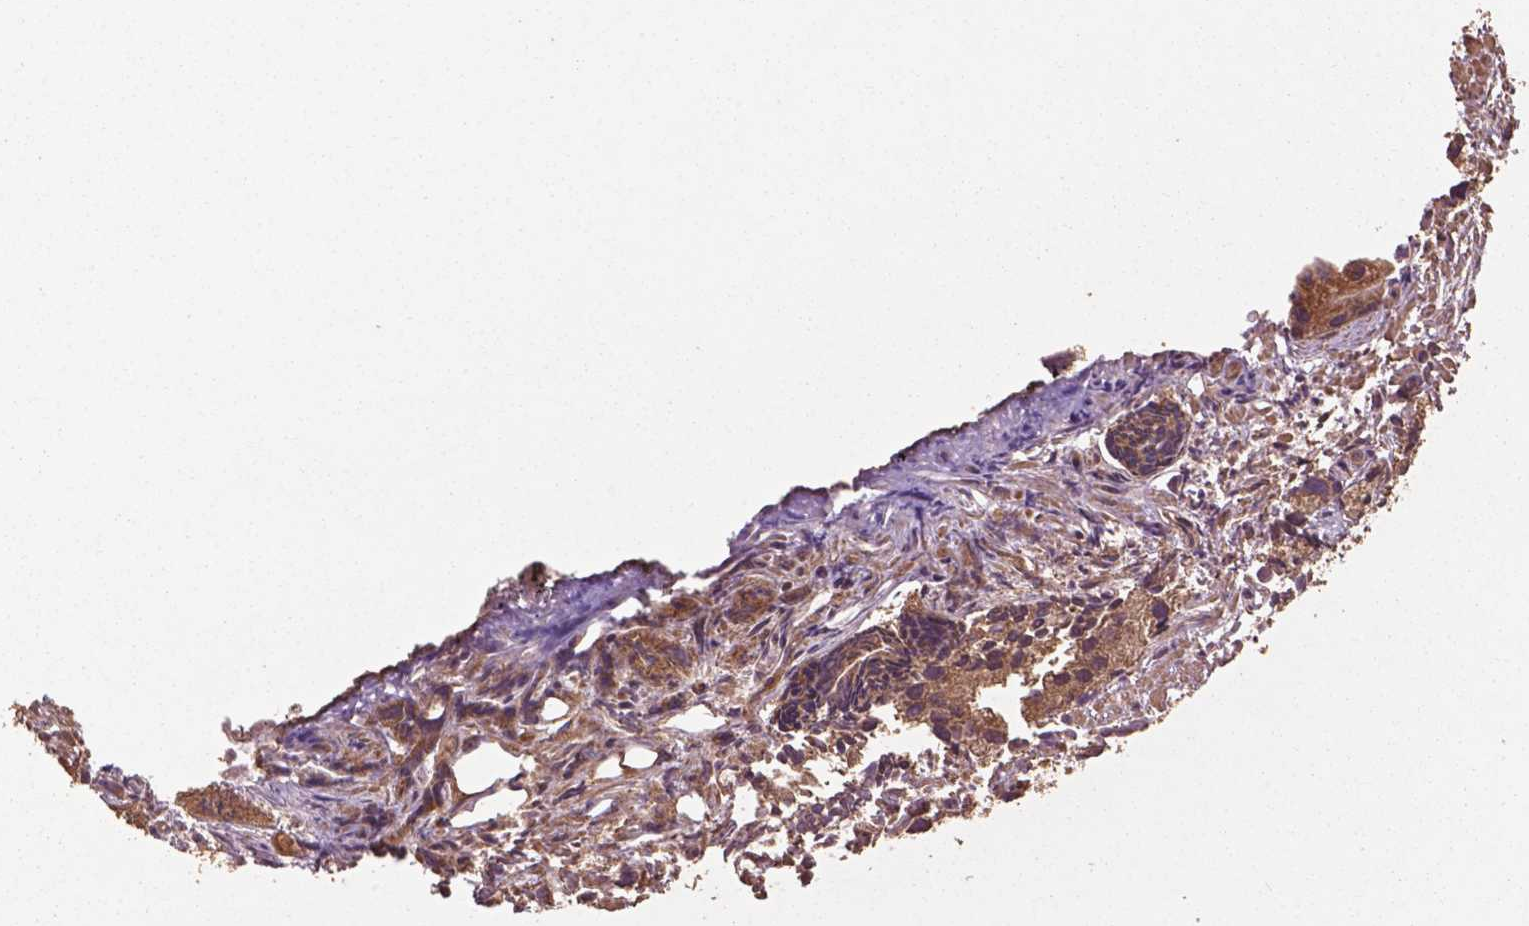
{"staining": {"intensity": "moderate", "quantity": ">75%", "location": "cytoplasmic/membranous"}, "tissue": "prostate cancer", "cell_type": "Tumor cells", "image_type": "cancer", "snomed": [{"axis": "morphology", "description": "Adenocarcinoma, High grade"}, {"axis": "topography", "description": "Prostate"}], "caption": "The image demonstrates immunohistochemical staining of prostate adenocarcinoma (high-grade). There is moderate cytoplasmic/membranous positivity is identified in approximately >75% of tumor cells.", "gene": "BABAM1", "patient": {"sex": "male", "age": 68}}